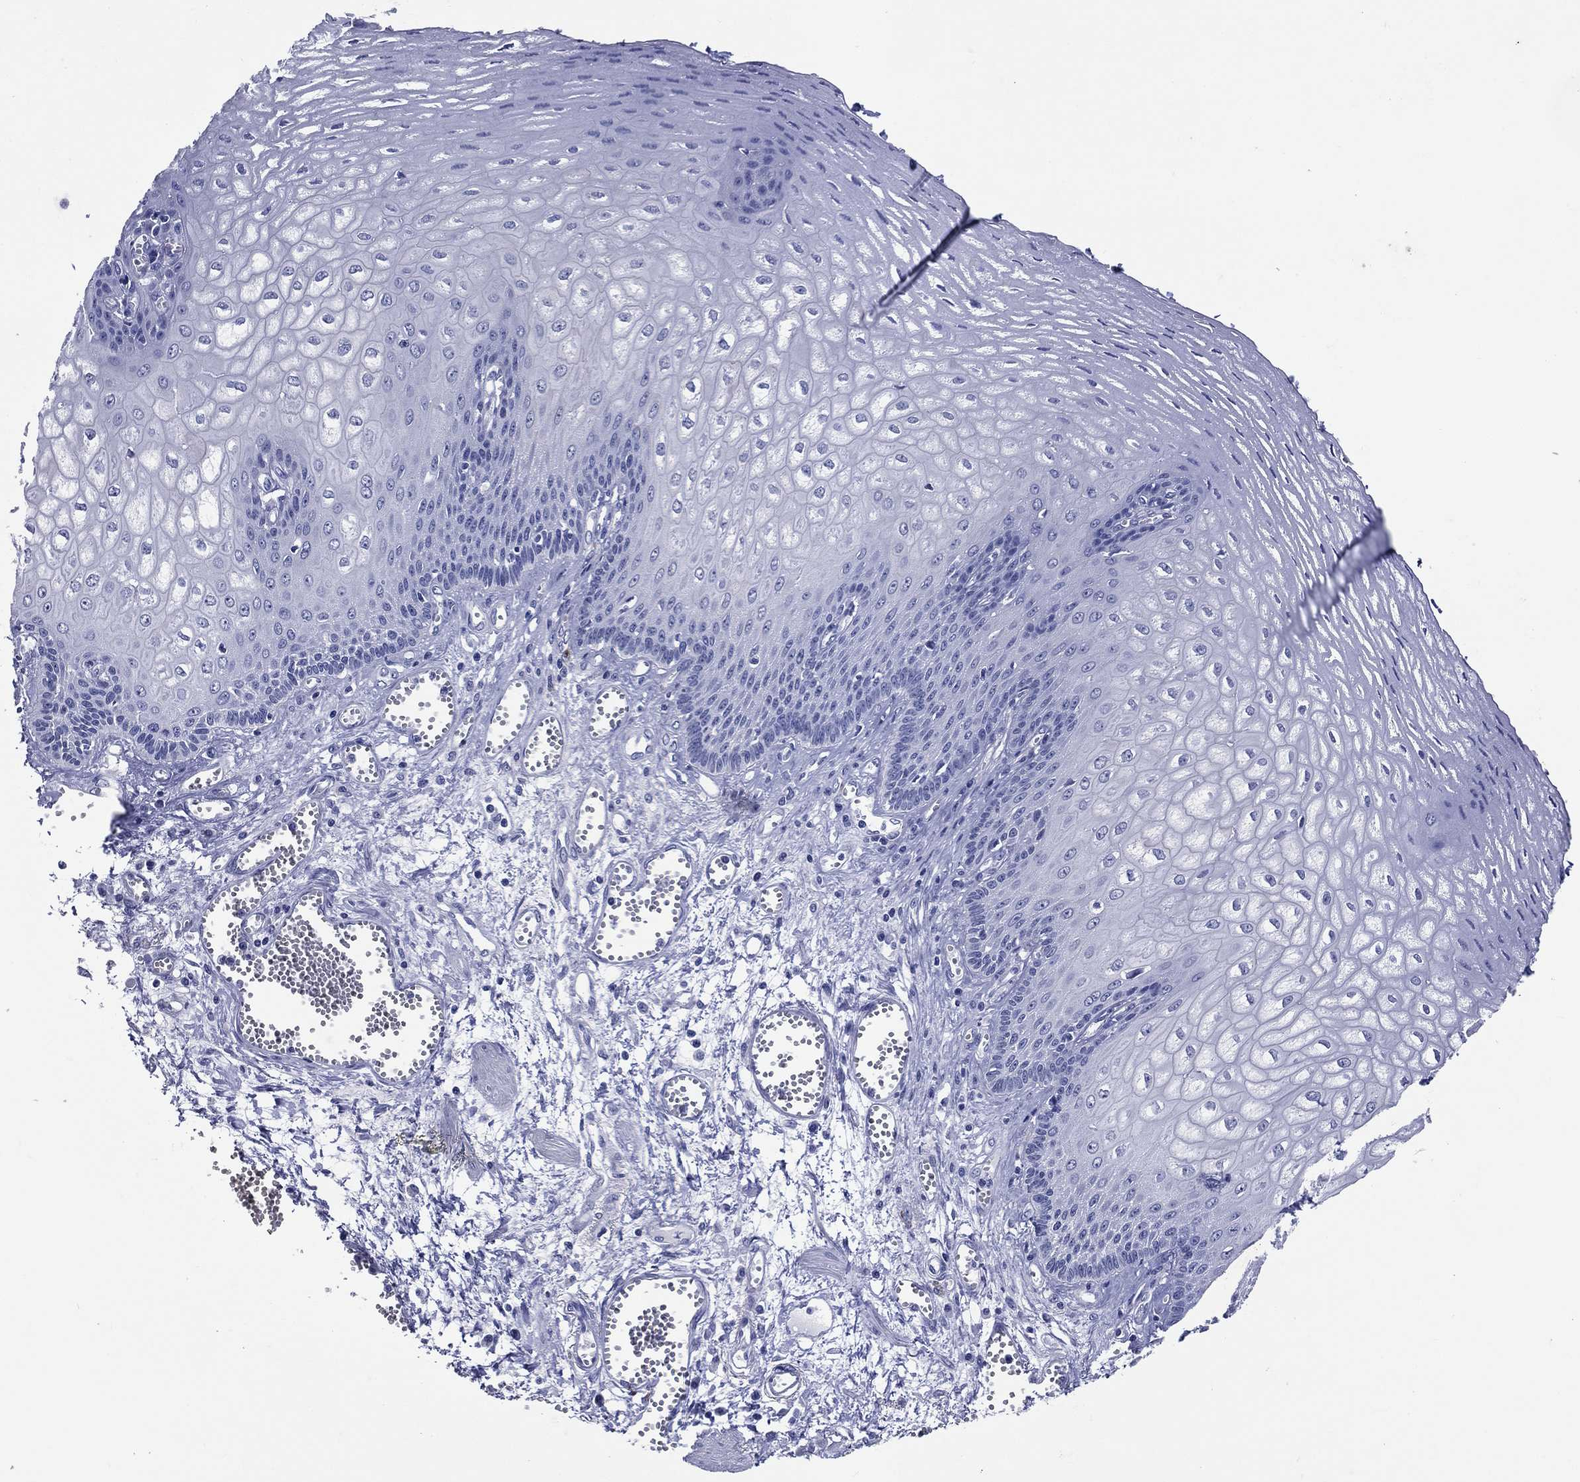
{"staining": {"intensity": "negative", "quantity": "none", "location": "none"}, "tissue": "esophagus", "cell_type": "Squamous epithelial cells", "image_type": "normal", "snomed": [{"axis": "morphology", "description": "Normal tissue, NOS"}, {"axis": "topography", "description": "Esophagus"}], "caption": "Squamous epithelial cells show no significant expression in normal esophagus. (DAB (3,3'-diaminobenzidine) IHC with hematoxylin counter stain).", "gene": "ACE2", "patient": {"sex": "male", "age": 58}}